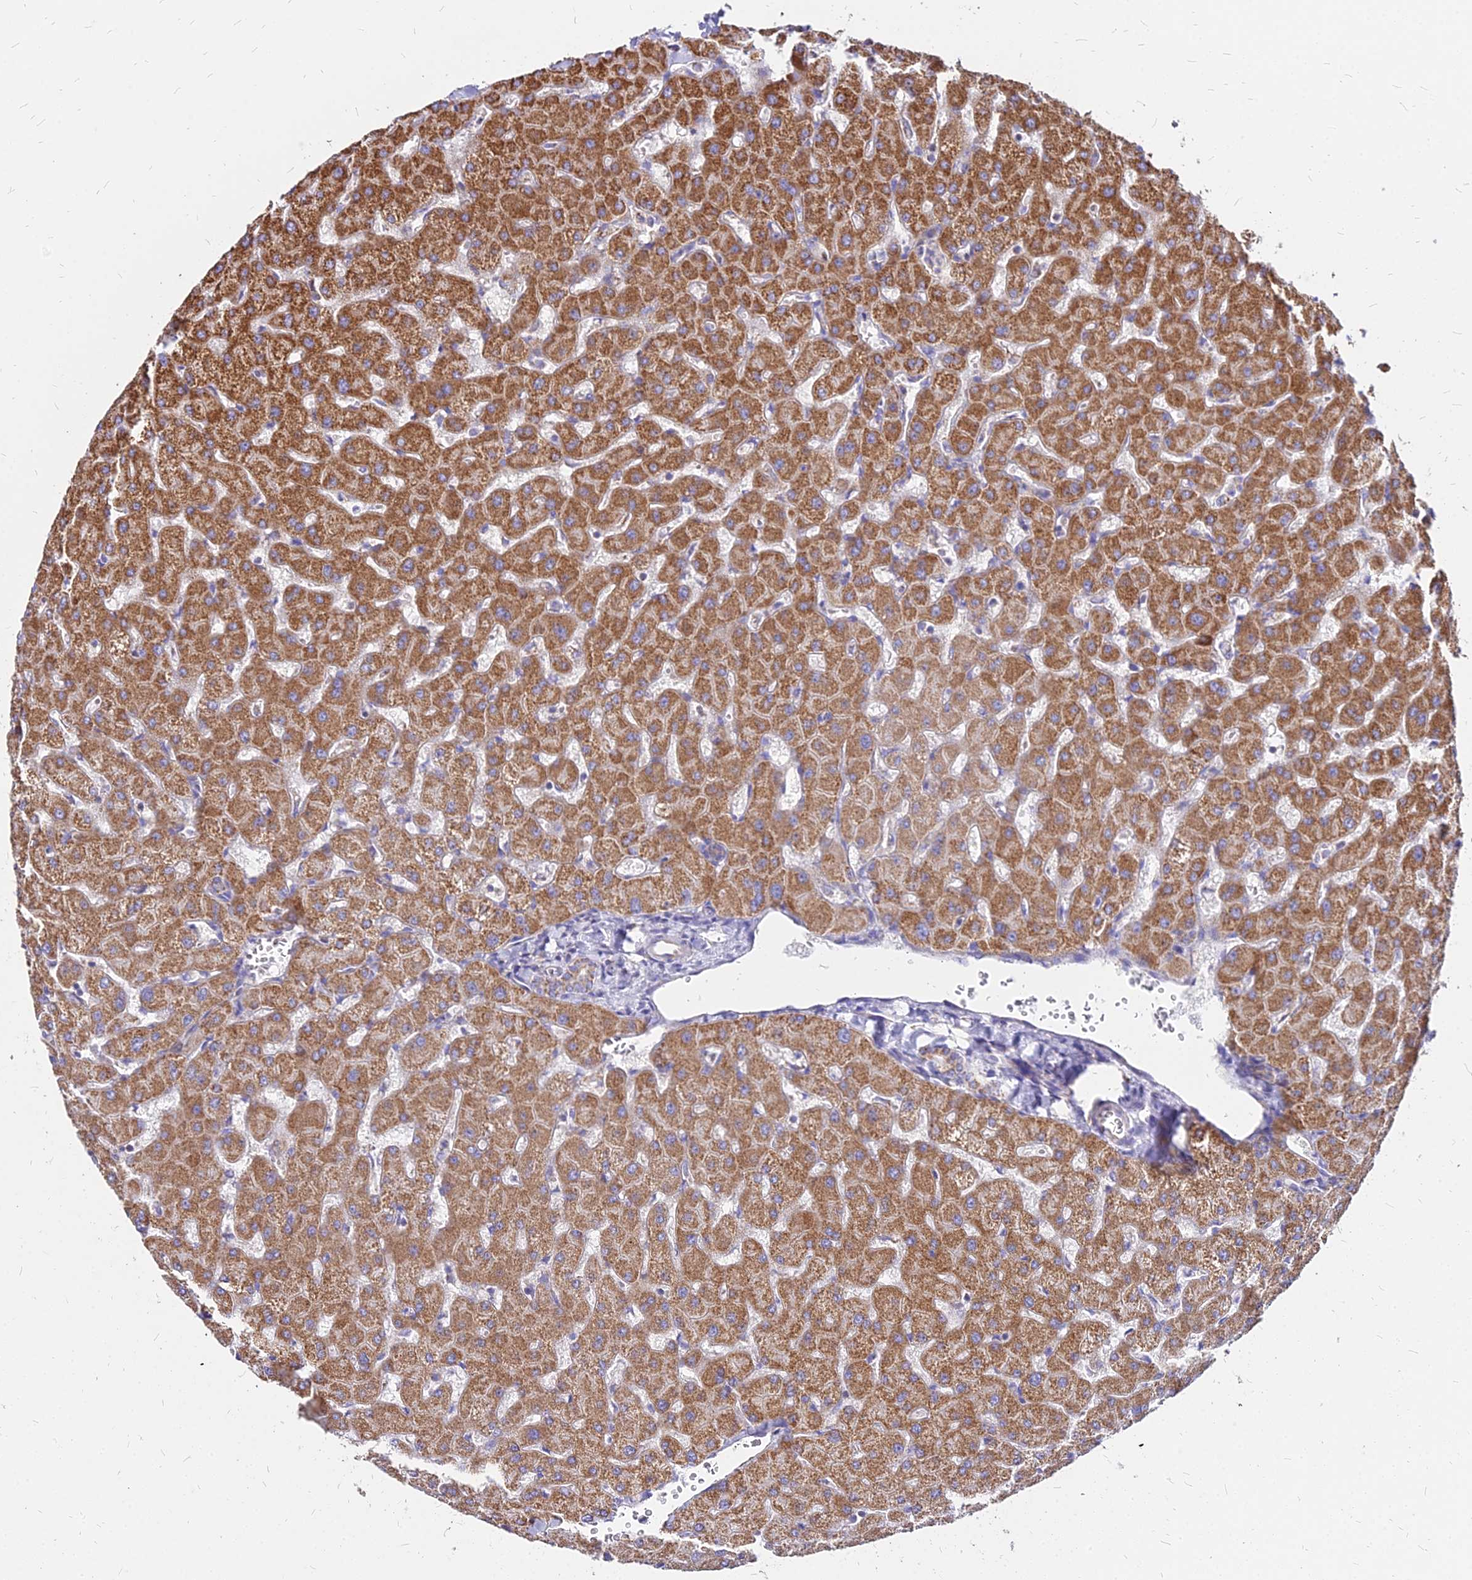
{"staining": {"intensity": "moderate", "quantity": ">75%", "location": "cytoplasmic/membranous"}, "tissue": "liver", "cell_type": "Cholangiocytes", "image_type": "normal", "snomed": [{"axis": "morphology", "description": "Normal tissue, NOS"}, {"axis": "topography", "description": "Liver"}], "caption": "IHC of normal human liver reveals medium levels of moderate cytoplasmic/membranous staining in about >75% of cholangiocytes.", "gene": "DLD", "patient": {"sex": "female", "age": 63}}